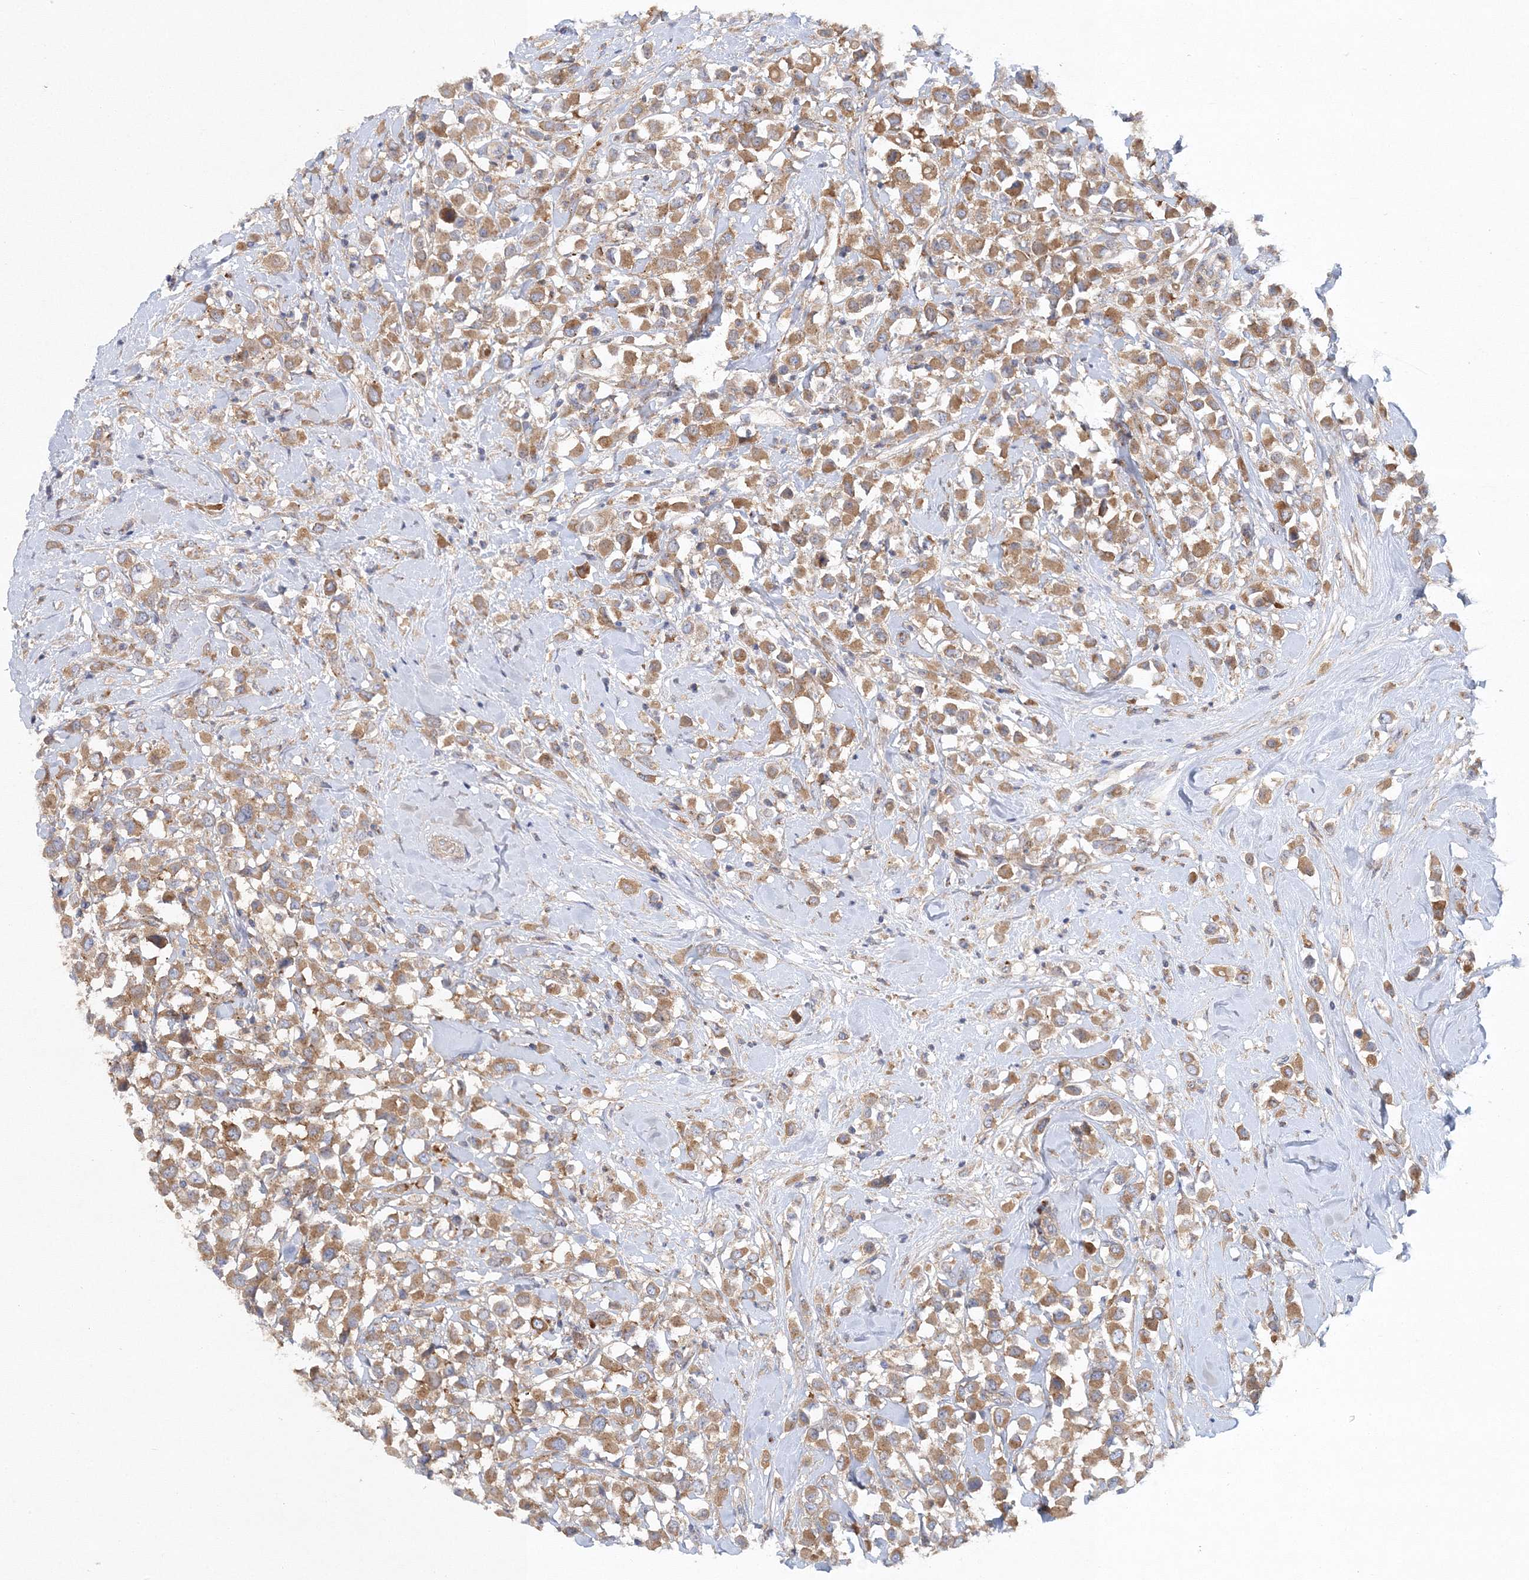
{"staining": {"intensity": "moderate", "quantity": ">75%", "location": "cytoplasmic/membranous"}, "tissue": "breast cancer", "cell_type": "Tumor cells", "image_type": "cancer", "snomed": [{"axis": "morphology", "description": "Duct carcinoma"}, {"axis": "topography", "description": "Breast"}], "caption": "Intraductal carcinoma (breast) stained with DAB (3,3'-diaminobenzidine) immunohistochemistry (IHC) demonstrates medium levels of moderate cytoplasmic/membranous positivity in approximately >75% of tumor cells.", "gene": "SEC23IP", "patient": {"sex": "female", "age": 61}}